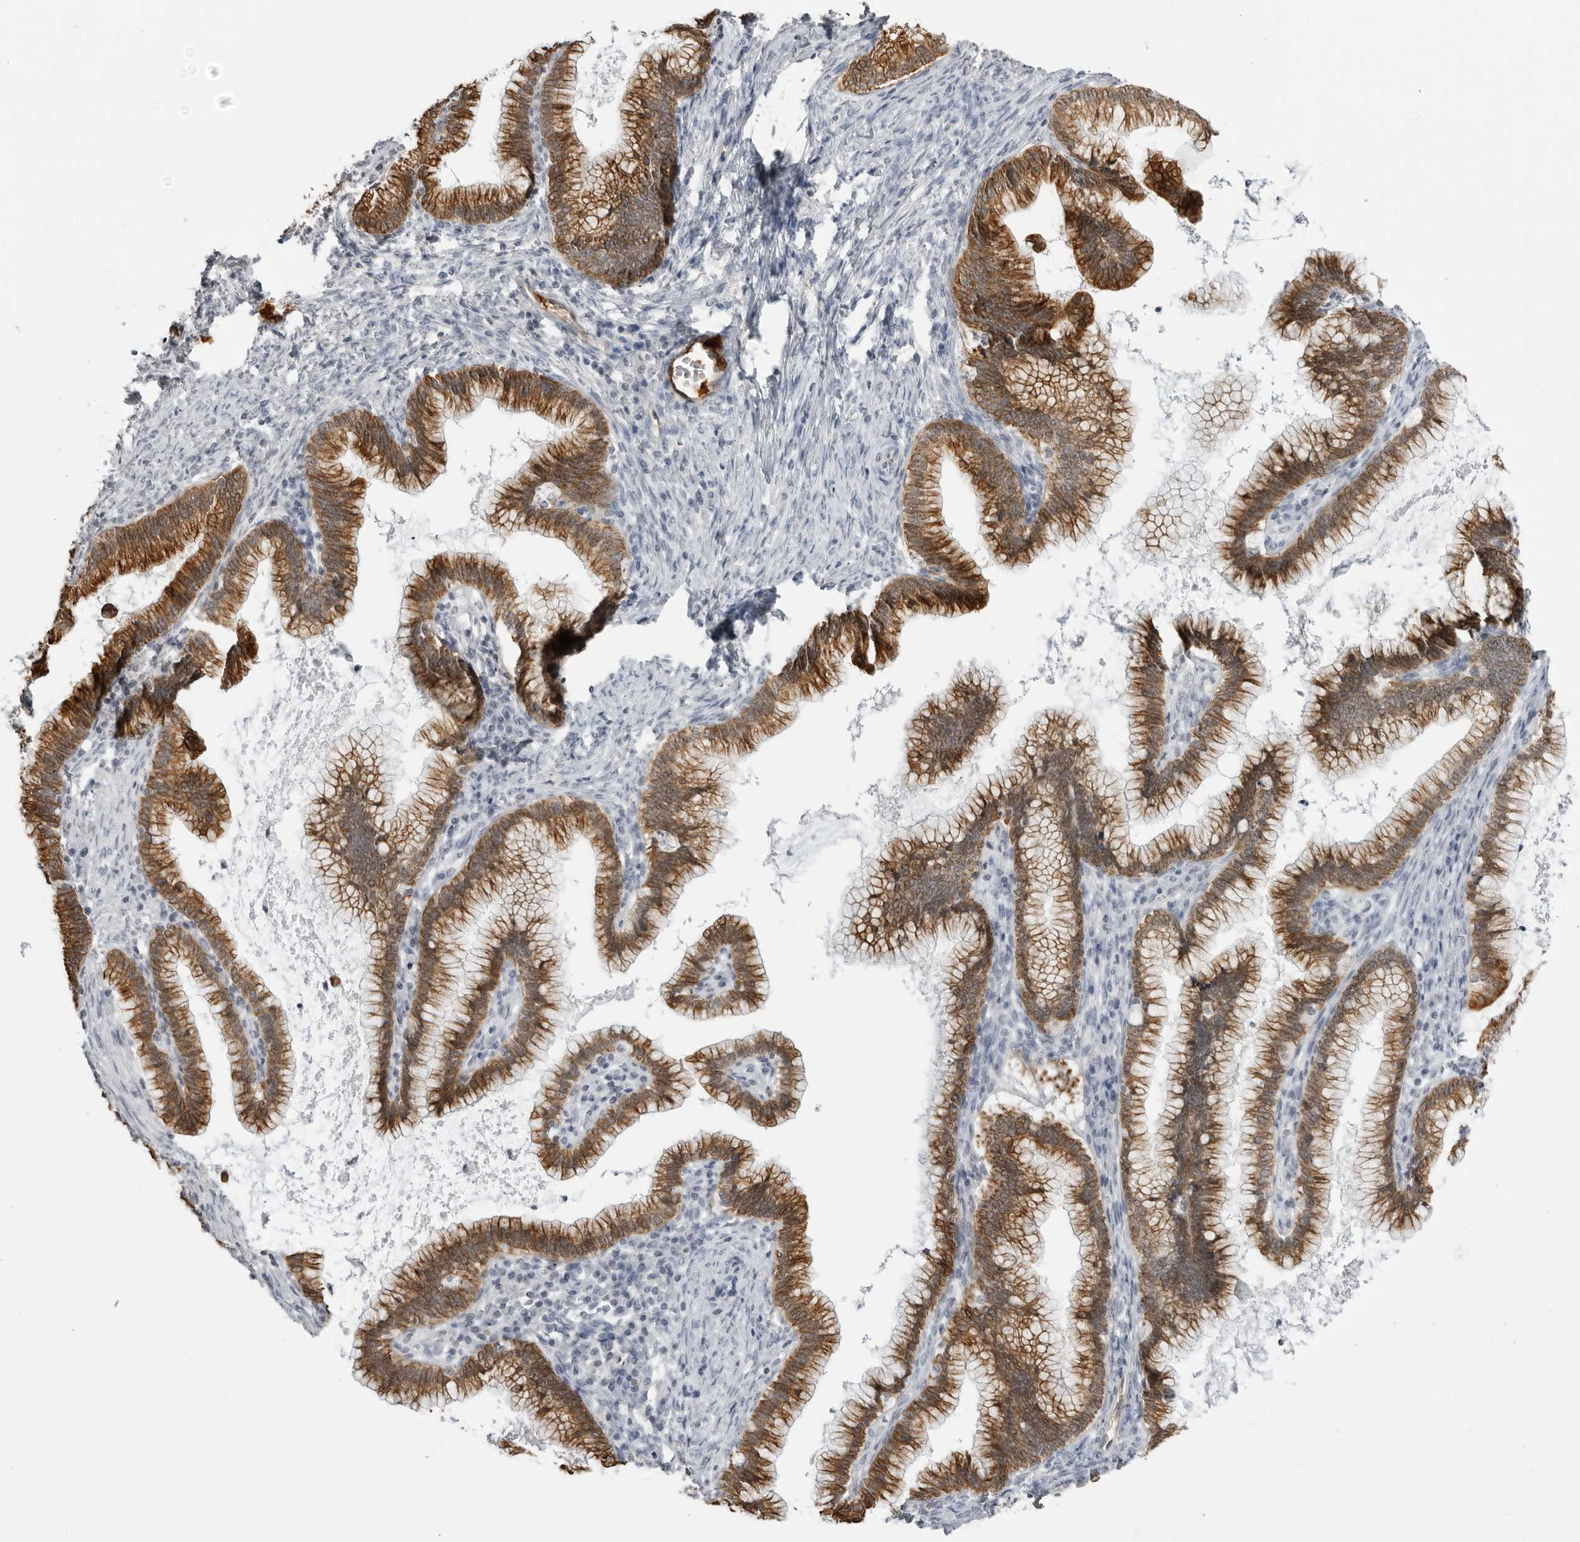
{"staining": {"intensity": "moderate", "quantity": ">75%", "location": "cytoplasmic/membranous"}, "tissue": "cervical cancer", "cell_type": "Tumor cells", "image_type": "cancer", "snomed": [{"axis": "morphology", "description": "Adenocarcinoma, NOS"}, {"axis": "topography", "description": "Cervix"}], "caption": "DAB immunohistochemical staining of cervical cancer (adenocarcinoma) reveals moderate cytoplasmic/membranous protein positivity in approximately >75% of tumor cells.", "gene": "SERPINF2", "patient": {"sex": "female", "age": 36}}